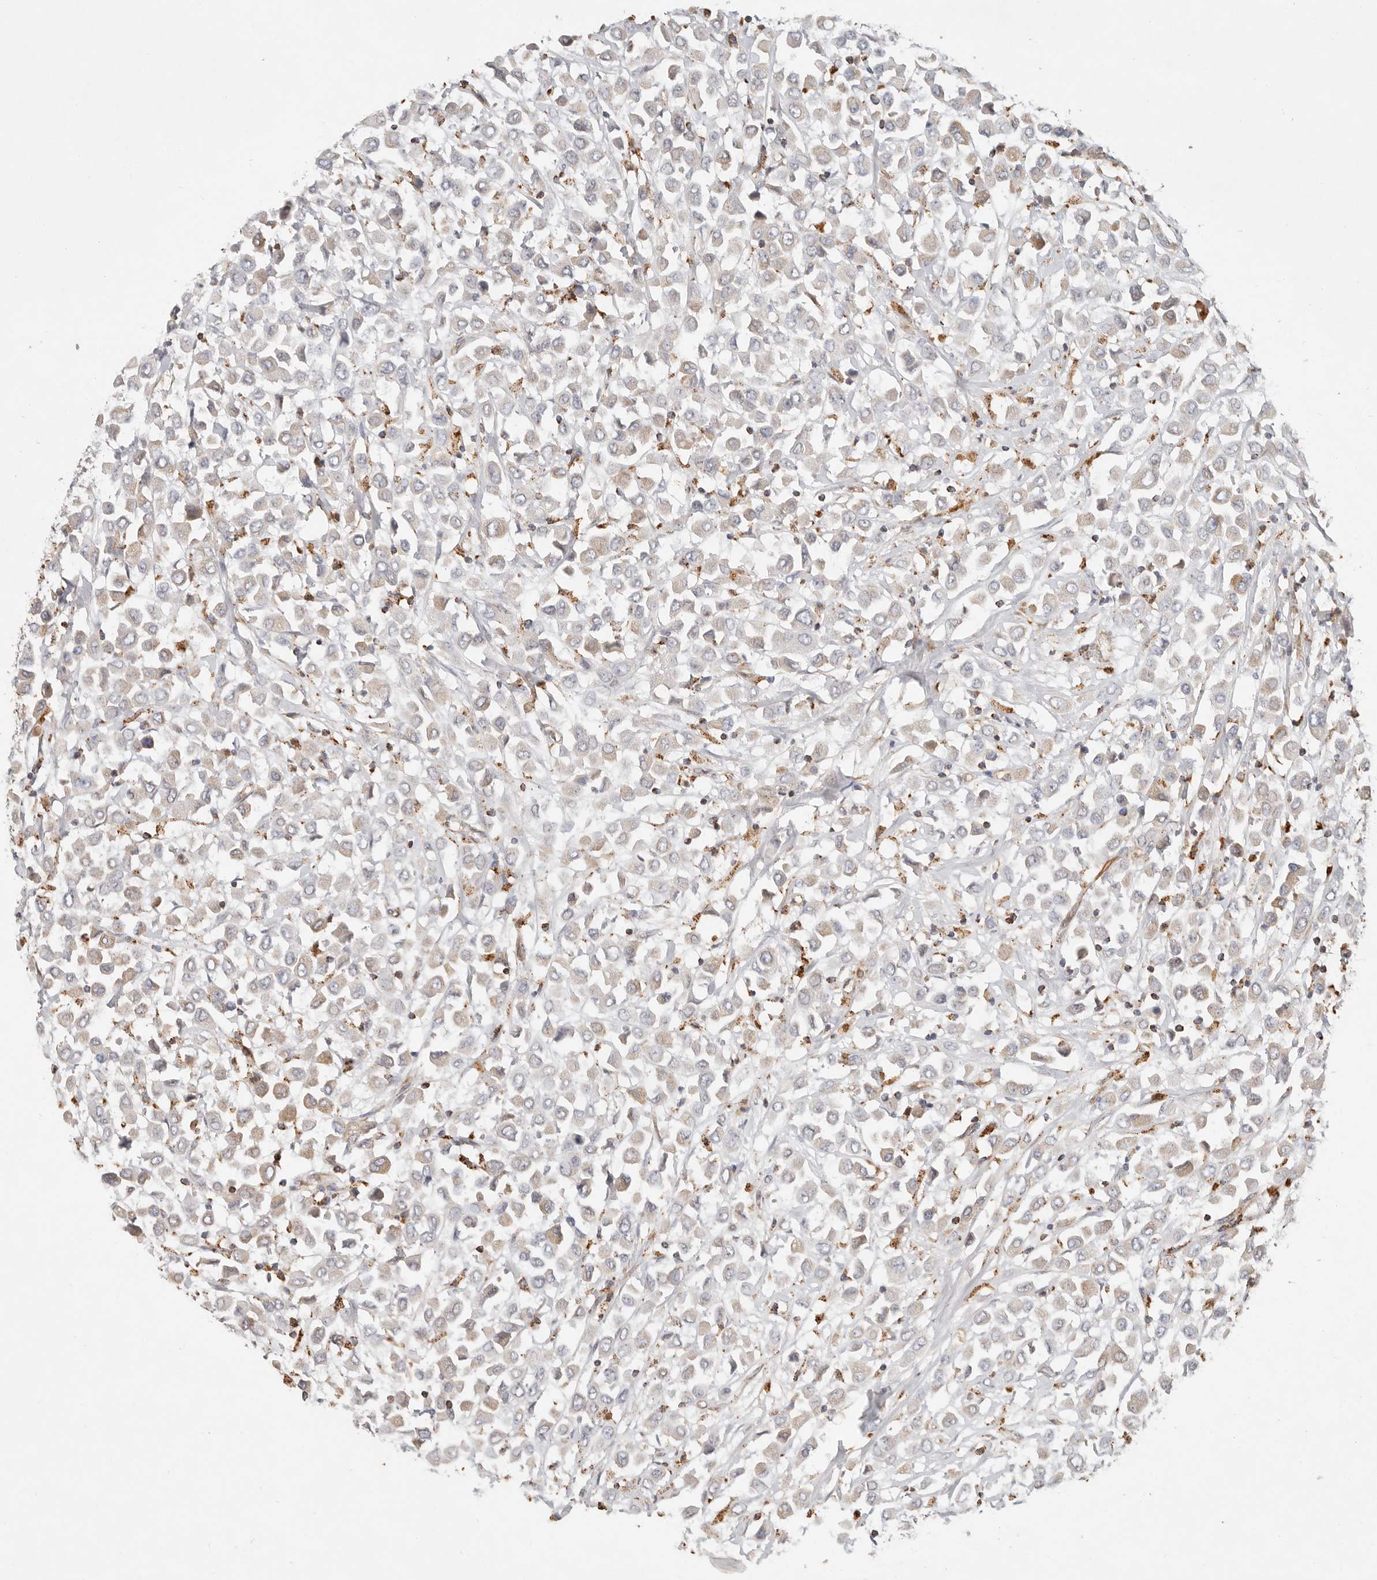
{"staining": {"intensity": "weak", "quantity": "25%-75%", "location": "cytoplasmic/membranous"}, "tissue": "breast cancer", "cell_type": "Tumor cells", "image_type": "cancer", "snomed": [{"axis": "morphology", "description": "Duct carcinoma"}, {"axis": "topography", "description": "Breast"}], "caption": "Protein staining demonstrates weak cytoplasmic/membranous positivity in about 25%-75% of tumor cells in breast intraductal carcinoma.", "gene": "ARHGEF10L", "patient": {"sex": "female", "age": 61}}